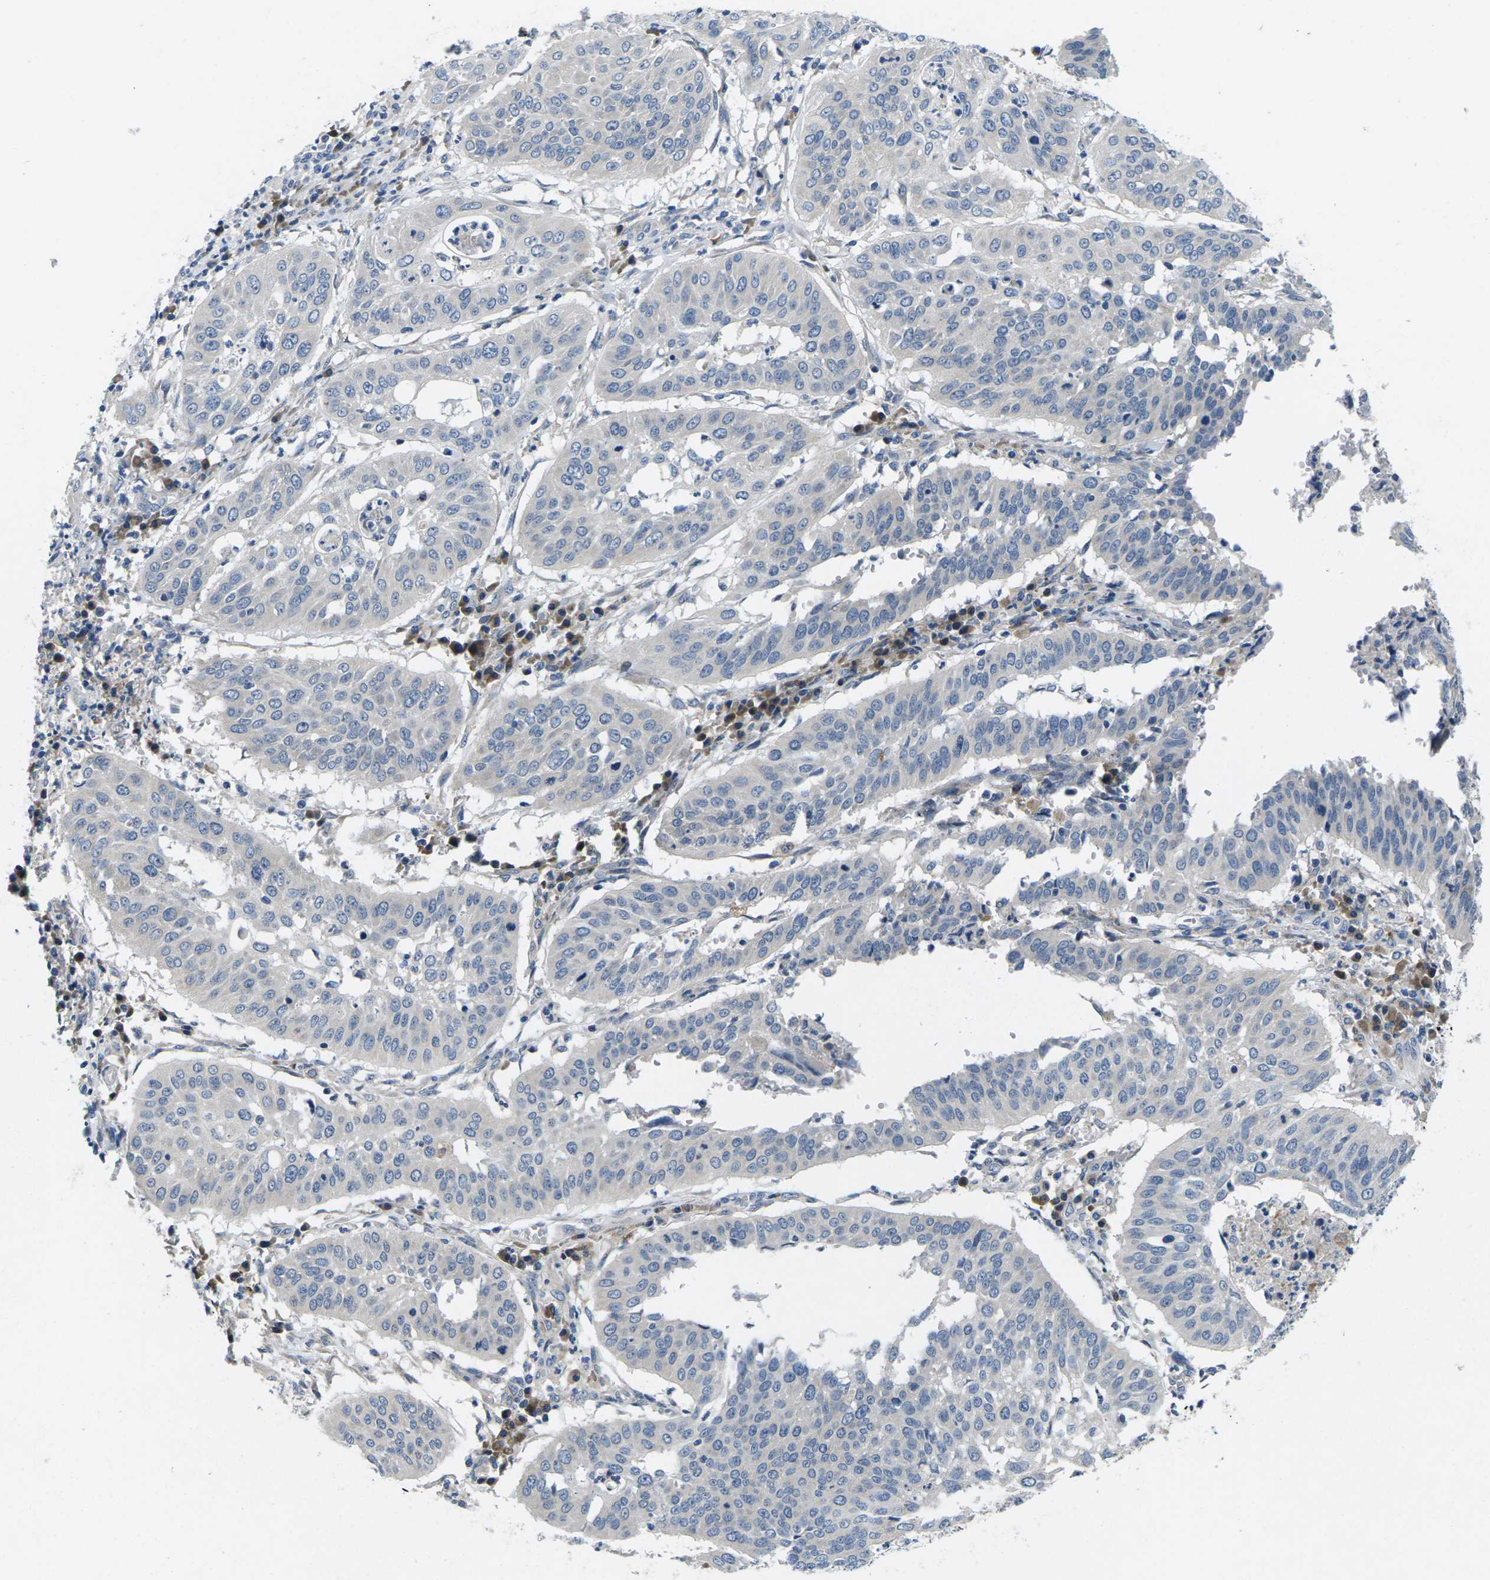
{"staining": {"intensity": "negative", "quantity": "none", "location": "none"}, "tissue": "cervical cancer", "cell_type": "Tumor cells", "image_type": "cancer", "snomed": [{"axis": "morphology", "description": "Normal tissue, NOS"}, {"axis": "morphology", "description": "Squamous cell carcinoma, NOS"}, {"axis": "topography", "description": "Cervix"}], "caption": "An IHC photomicrograph of cervical squamous cell carcinoma is shown. There is no staining in tumor cells of cervical squamous cell carcinoma.", "gene": "ERGIC3", "patient": {"sex": "female", "age": 39}}